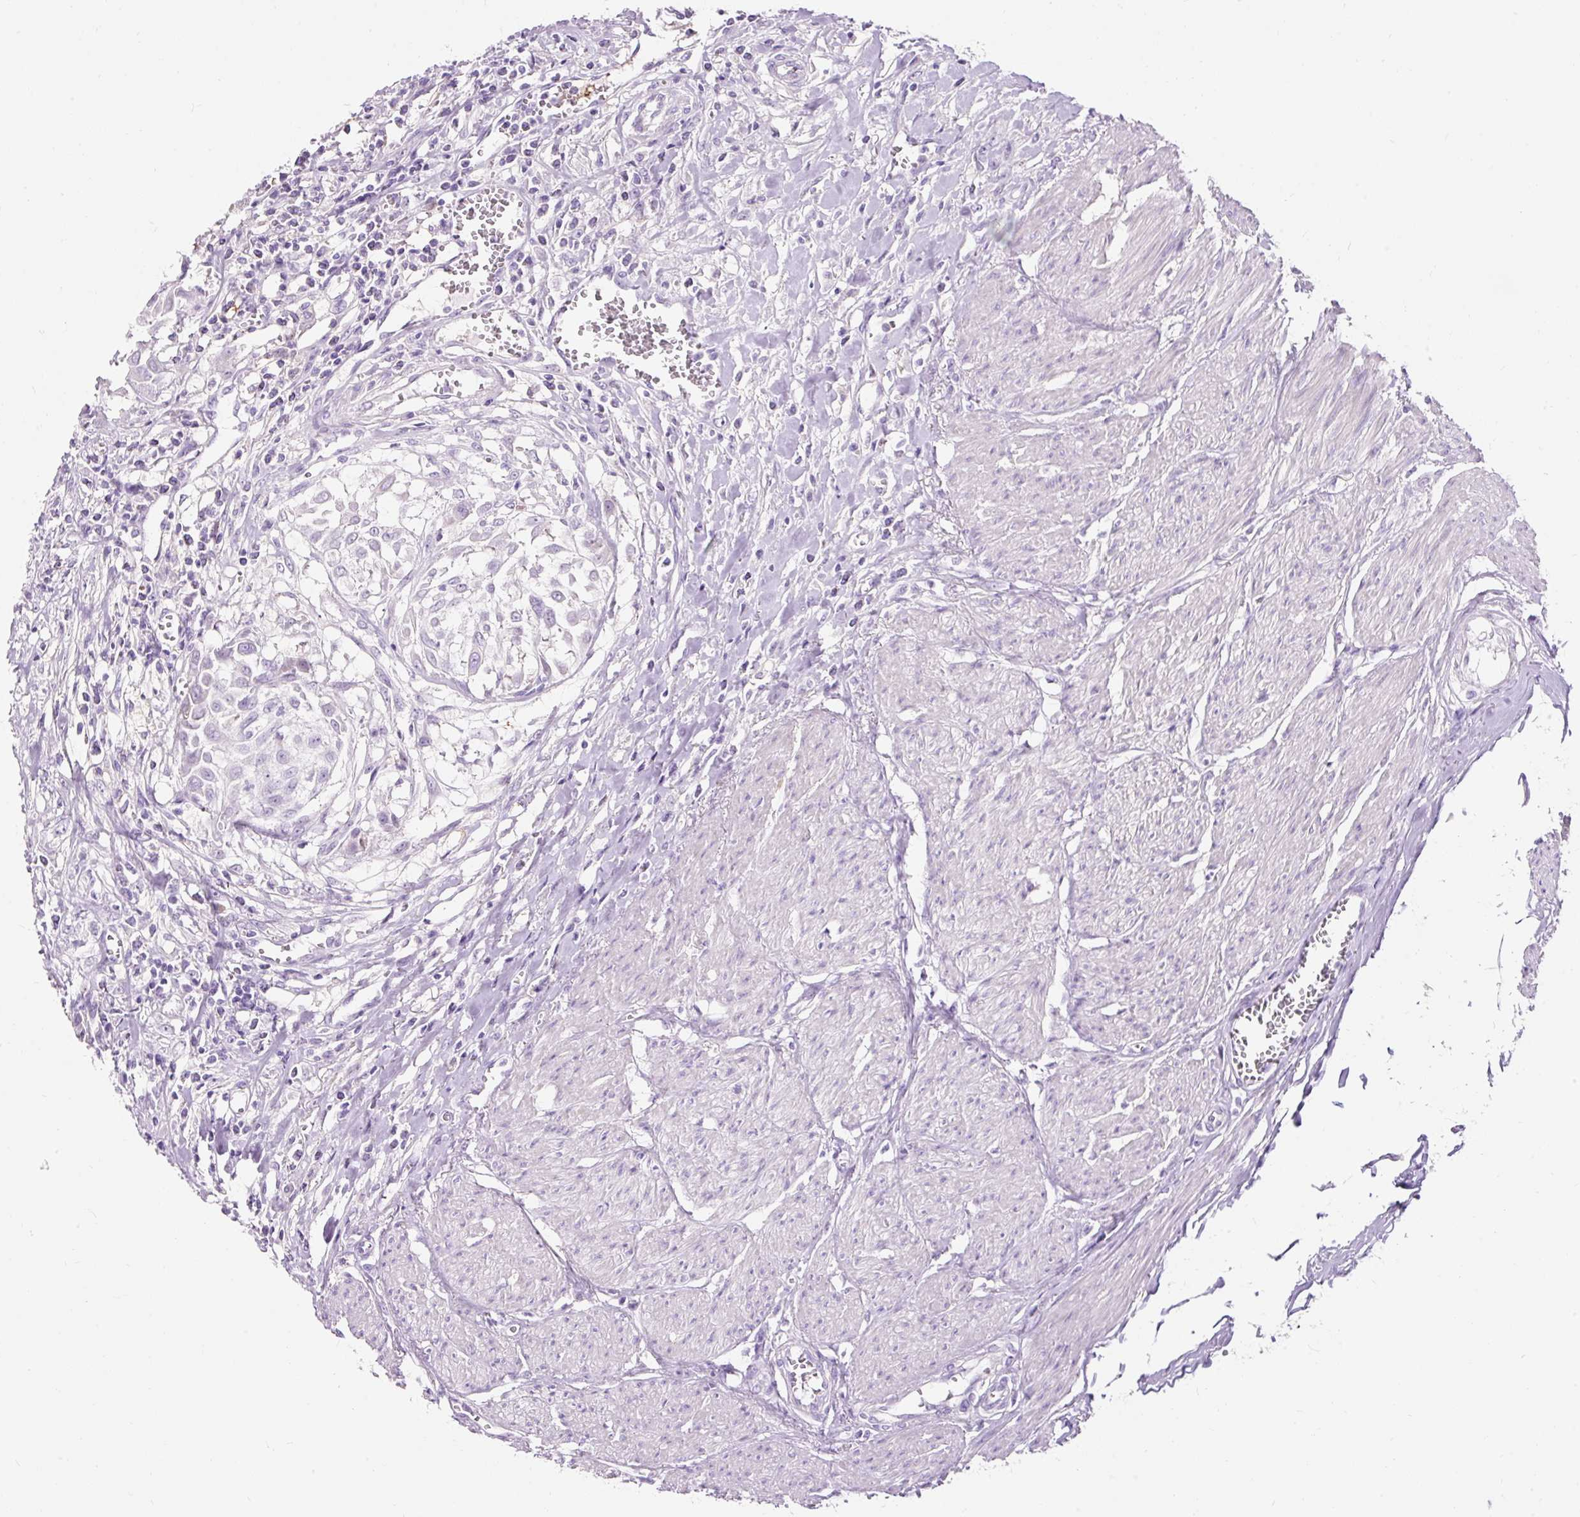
{"staining": {"intensity": "negative", "quantity": "none", "location": "none"}, "tissue": "urothelial cancer", "cell_type": "Tumor cells", "image_type": "cancer", "snomed": [{"axis": "morphology", "description": "Urothelial carcinoma, High grade"}, {"axis": "topography", "description": "Urinary bladder"}], "caption": "Tumor cells show no significant protein expression in urothelial carcinoma (high-grade). Brightfield microscopy of immunohistochemistry (IHC) stained with DAB (3,3'-diaminobenzidine) (brown) and hematoxylin (blue), captured at high magnification.", "gene": "CLDN25", "patient": {"sex": "male", "age": 57}}